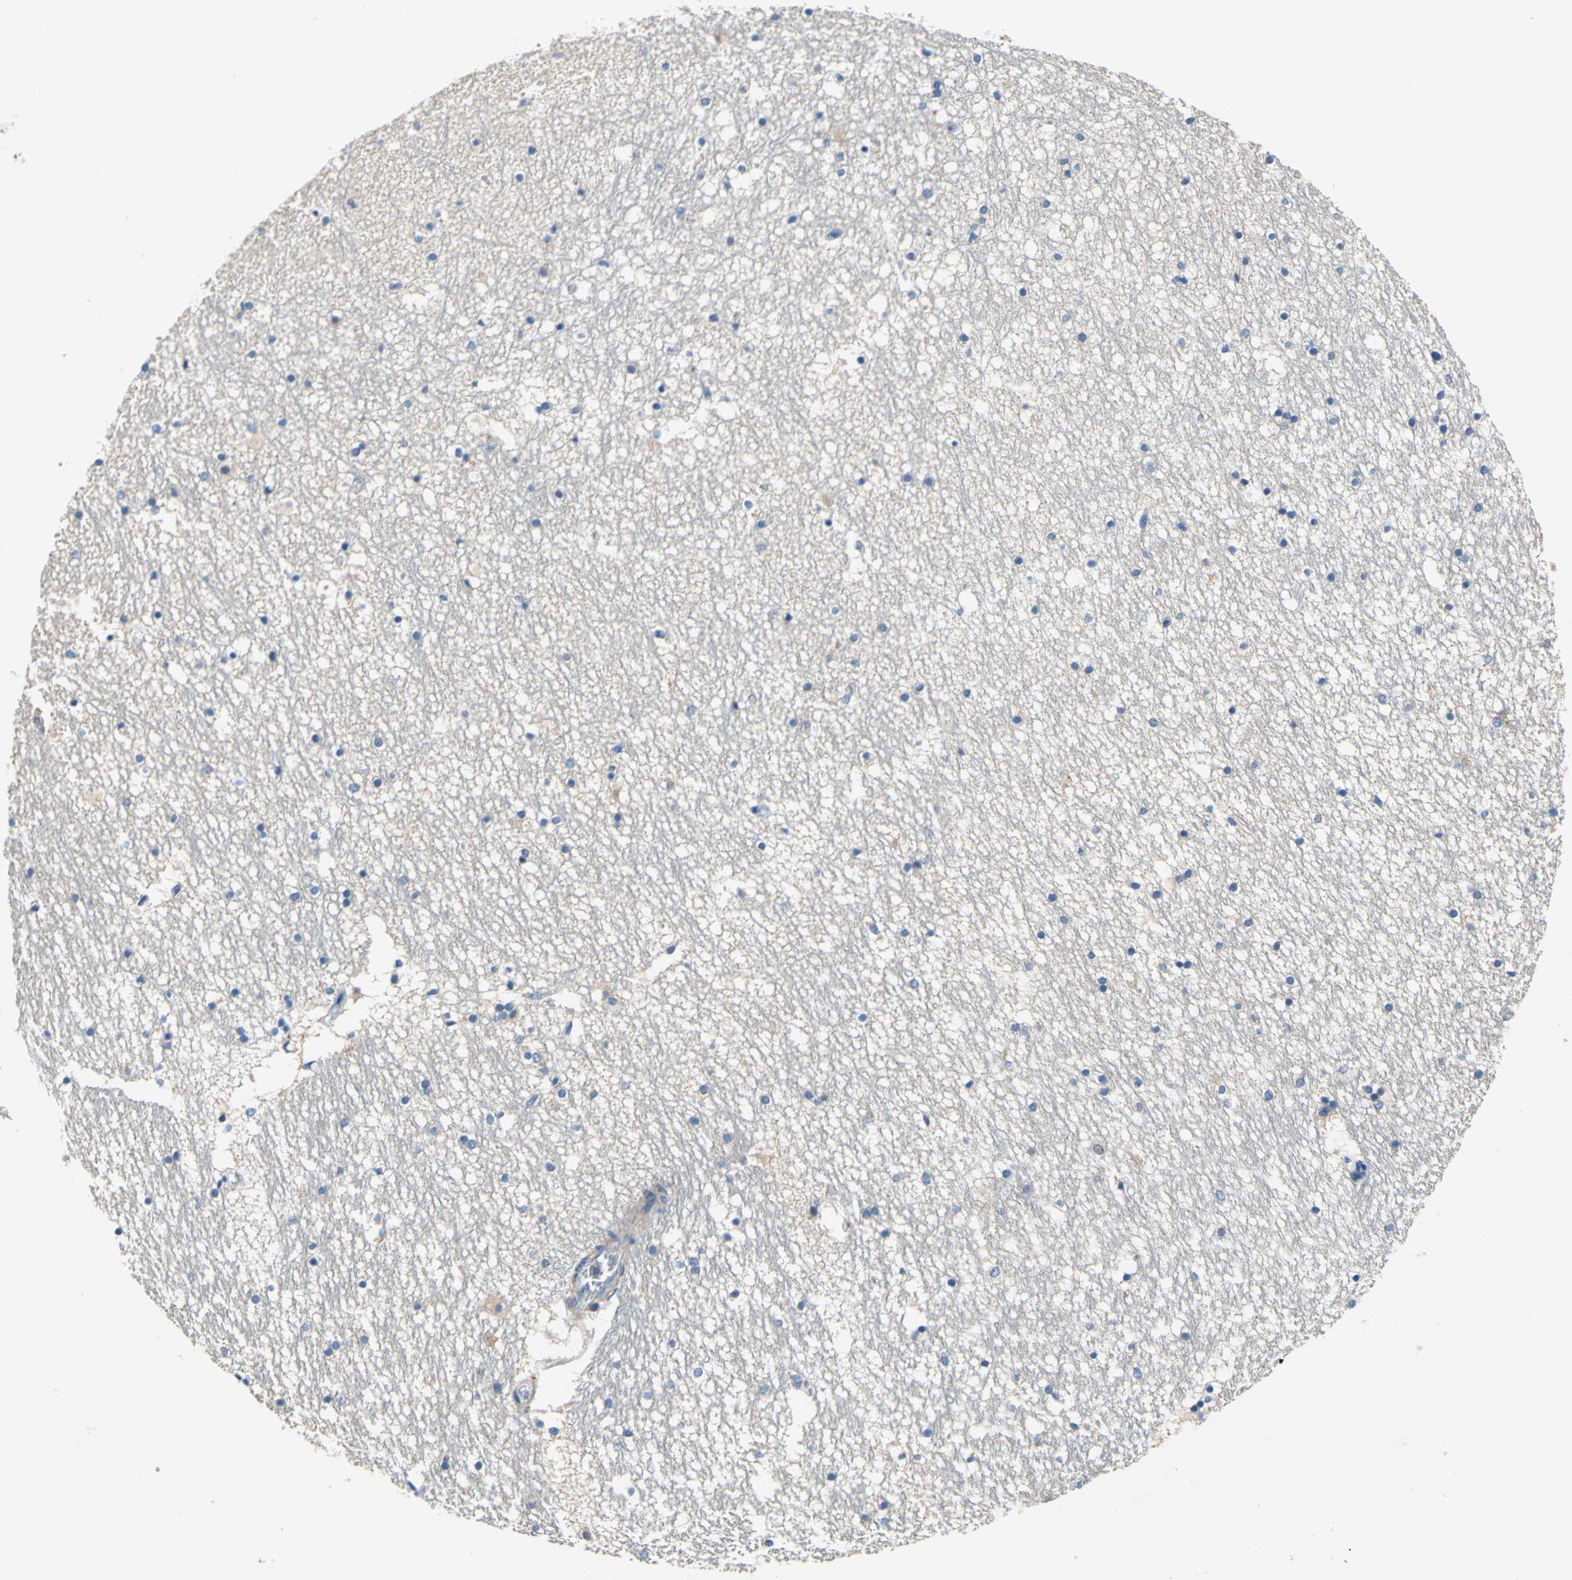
{"staining": {"intensity": "negative", "quantity": "none", "location": "none"}, "tissue": "hippocampus", "cell_type": "Glial cells", "image_type": "normal", "snomed": [{"axis": "morphology", "description": "Normal tissue, NOS"}, {"axis": "topography", "description": "Hippocampus"}], "caption": "Immunohistochemical staining of unremarkable hippocampus demonstrates no significant staining in glial cells.", "gene": "DDX3X", "patient": {"sex": "male", "age": 45}}